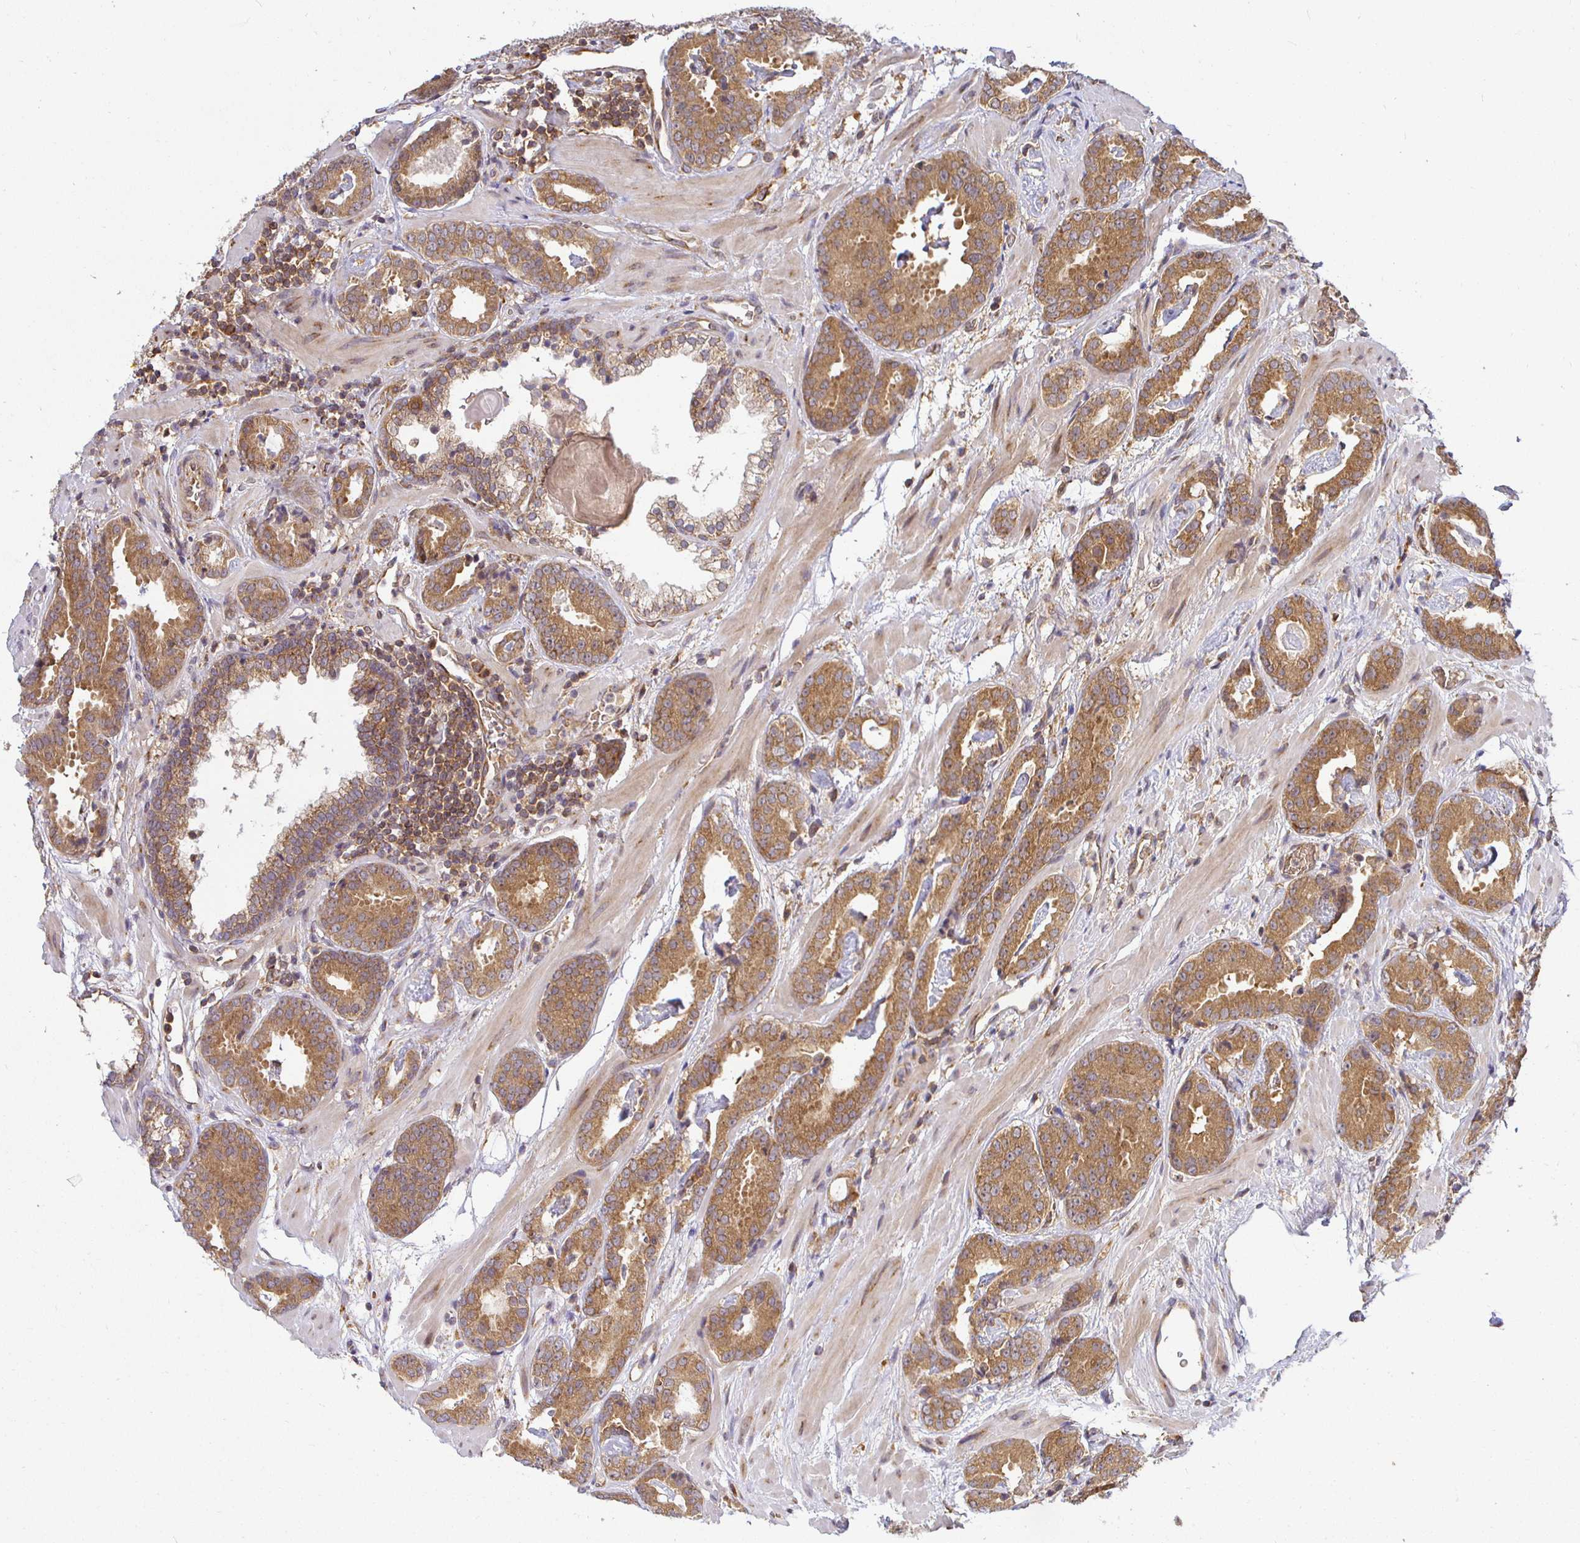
{"staining": {"intensity": "moderate", "quantity": ">75%", "location": "cytoplasmic/membranous"}, "tissue": "prostate cancer", "cell_type": "Tumor cells", "image_type": "cancer", "snomed": [{"axis": "morphology", "description": "Adenocarcinoma, Low grade"}, {"axis": "topography", "description": "Prostate"}], "caption": "A brown stain shows moderate cytoplasmic/membranous staining of a protein in prostate adenocarcinoma (low-grade) tumor cells.", "gene": "IRAK1", "patient": {"sex": "male", "age": 62}}